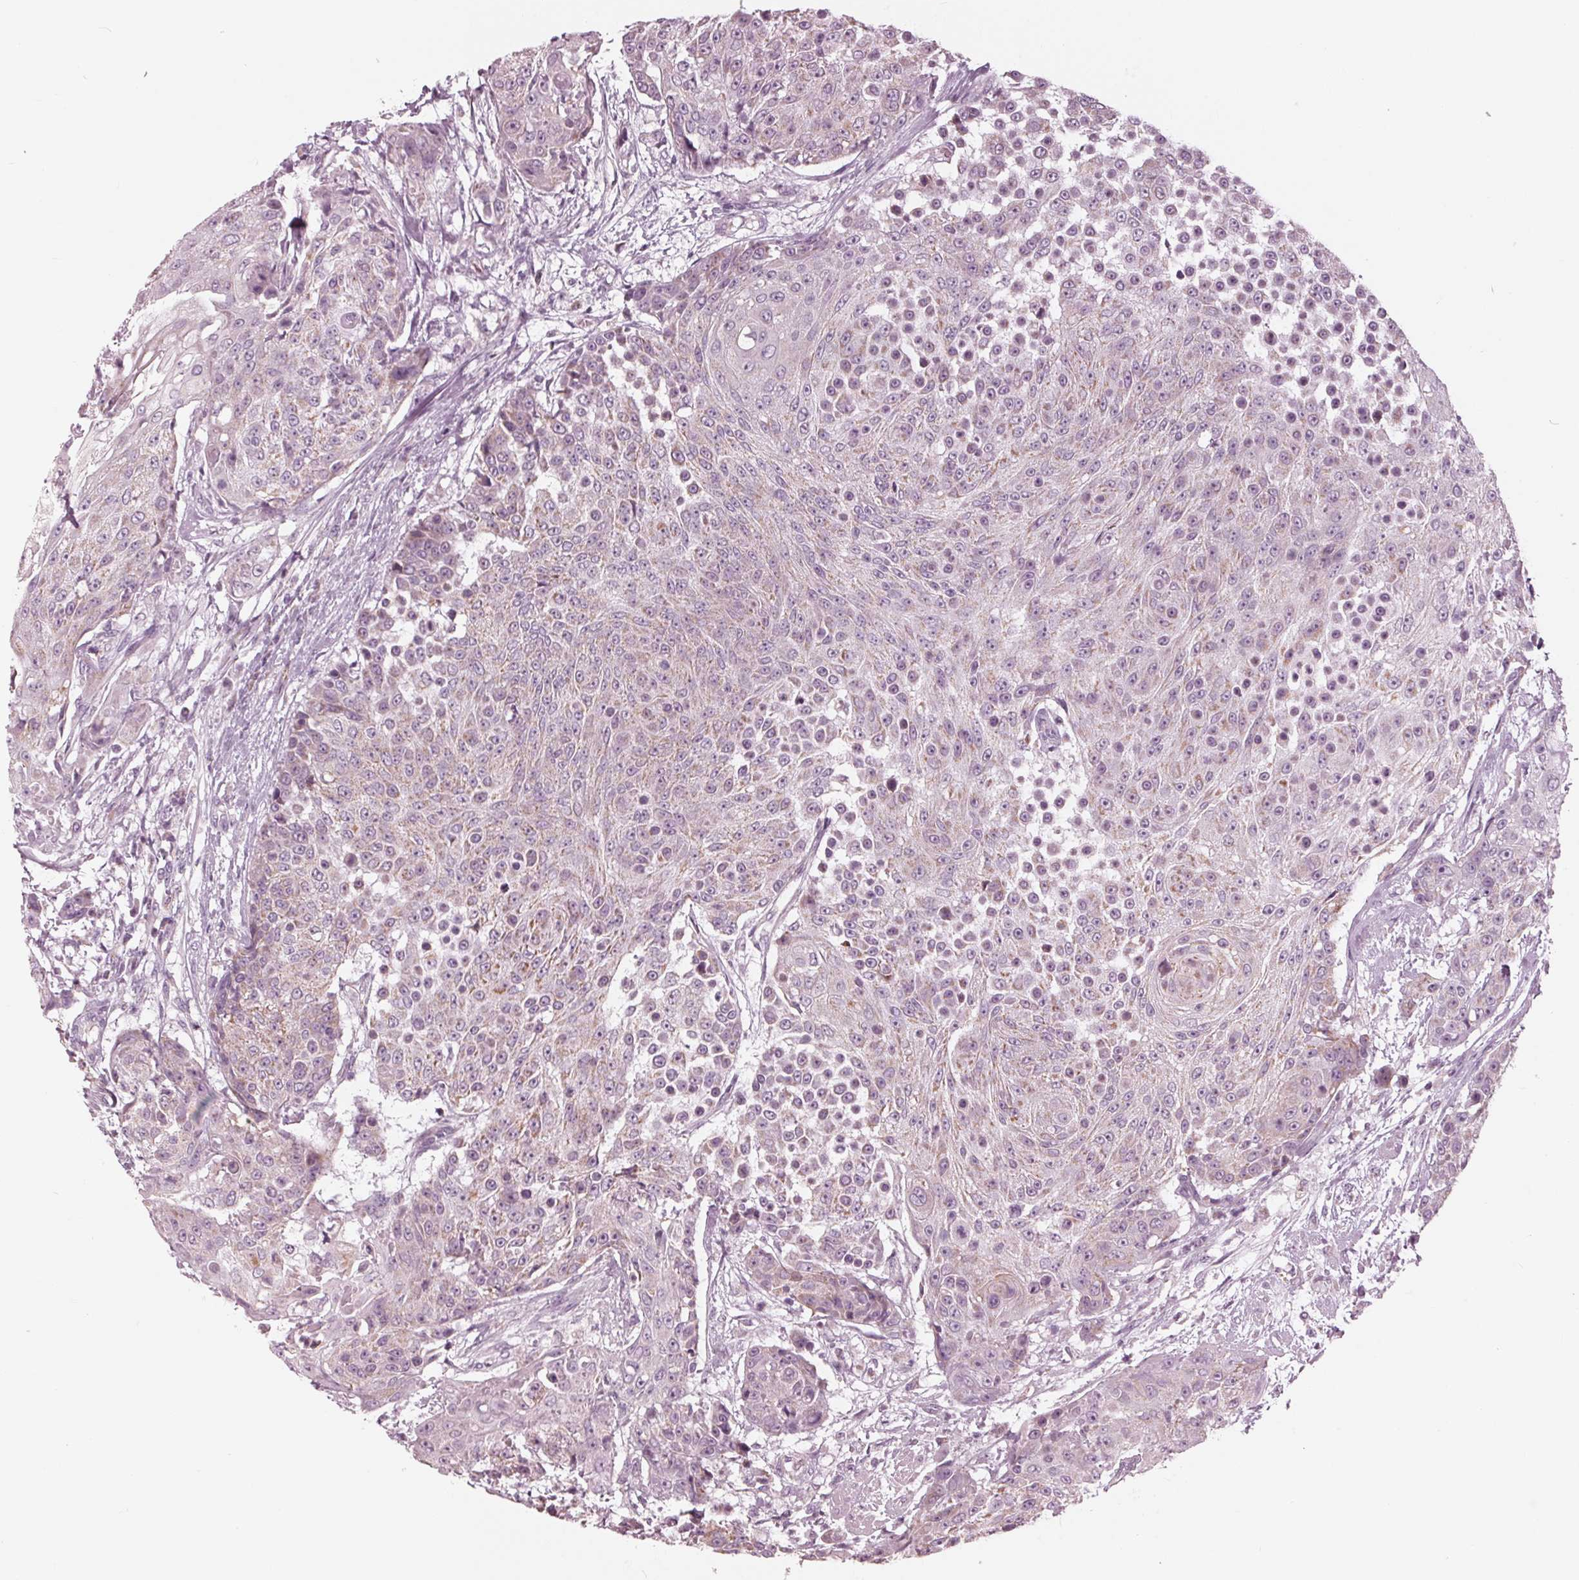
{"staining": {"intensity": "weak", "quantity": "<25%", "location": "cytoplasmic/membranous"}, "tissue": "urothelial cancer", "cell_type": "Tumor cells", "image_type": "cancer", "snomed": [{"axis": "morphology", "description": "Urothelial carcinoma, High grade"}, {"axis": "topography", "description": "Urinary bladder"}], "caption": "This is an immunohistochemistry image of urothelial cancer. There is no positivity in tumor cells.", "gene": "CLN6", "patient": {"sex": "female", "age": 63}}